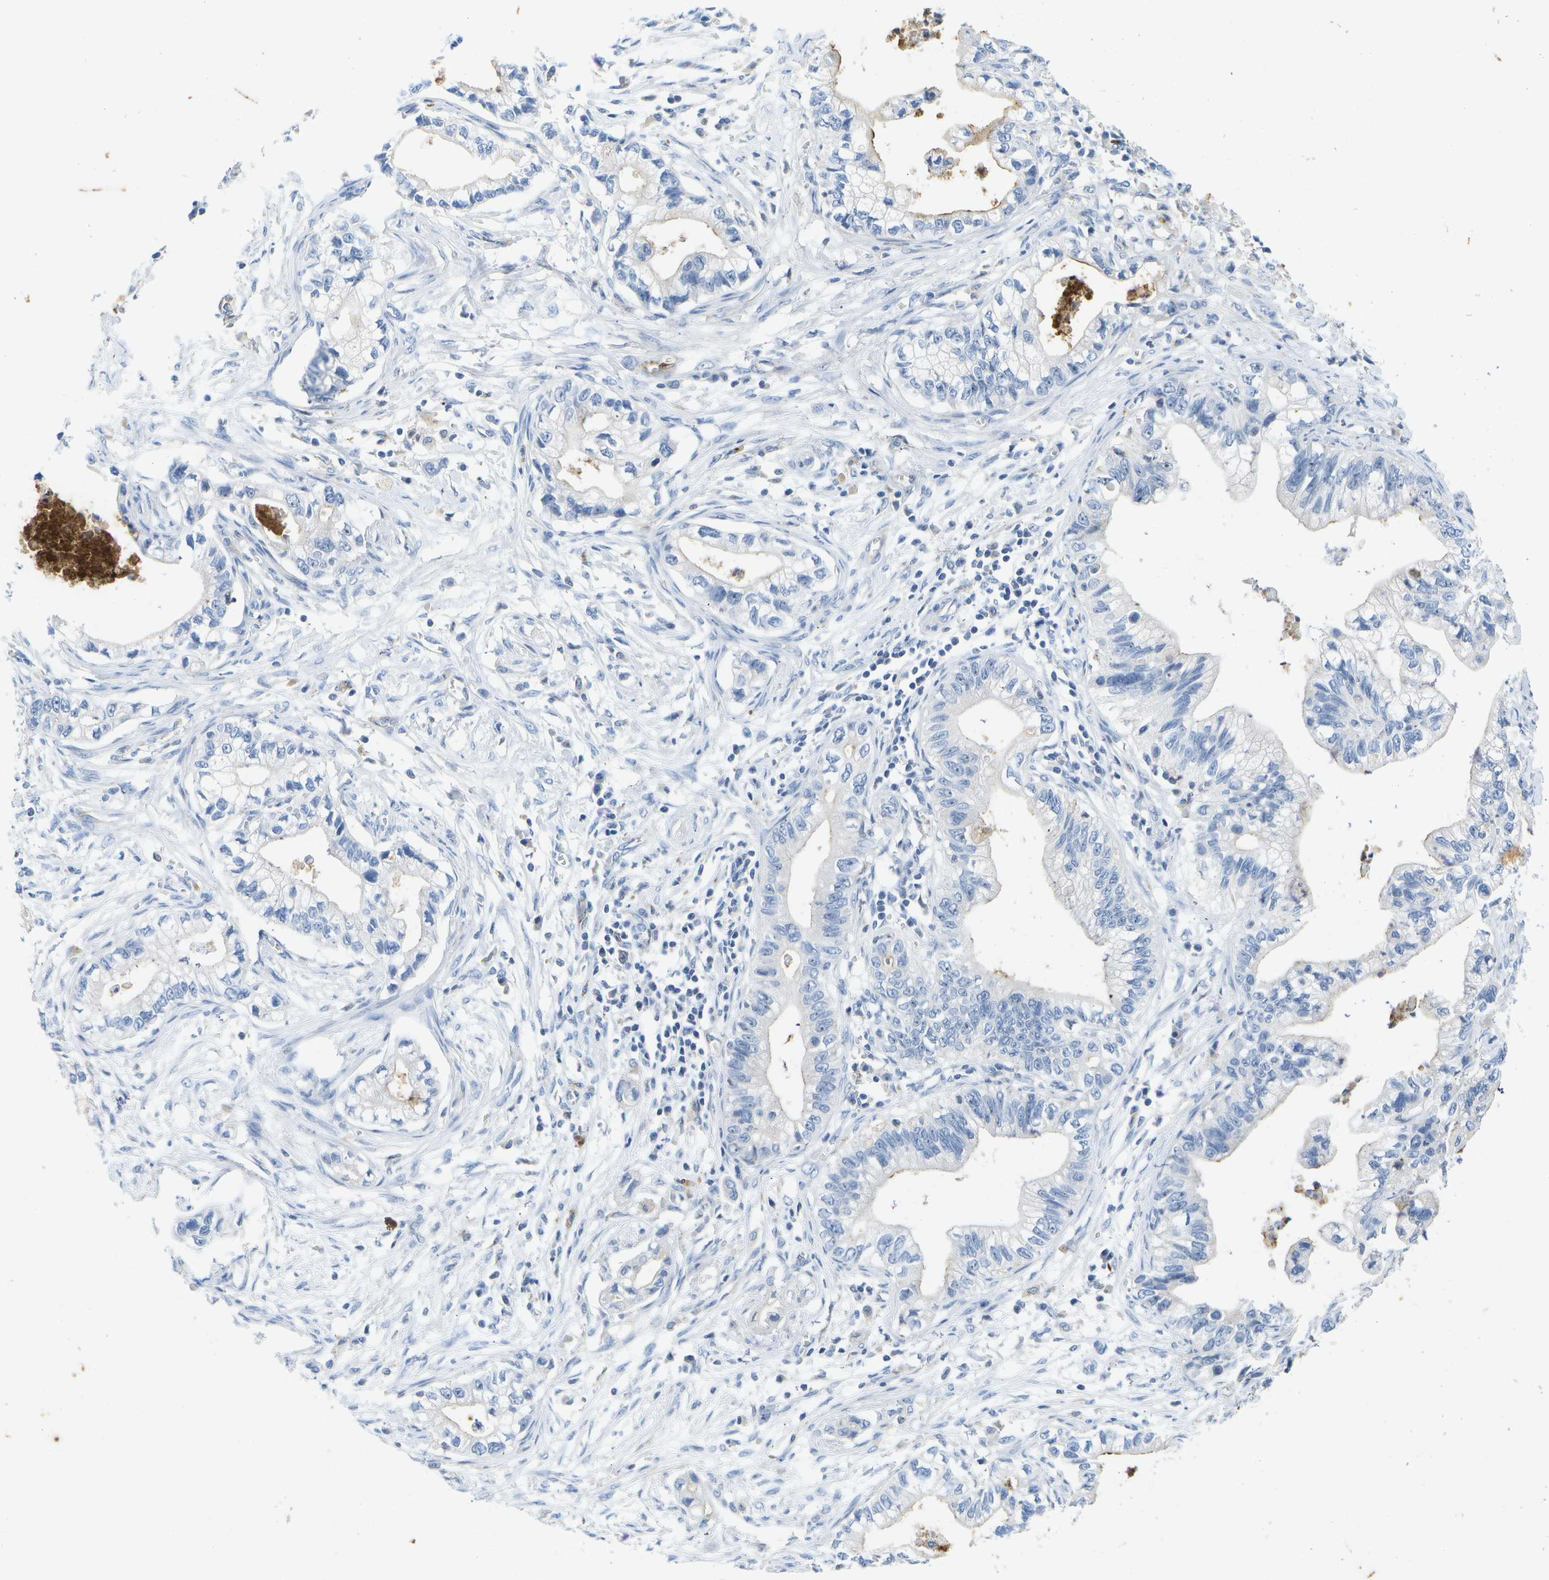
{"staining": {"intensity": "negative", "quantity": "none", "location": "none"}, "tissue": "pancreatic cancer", "cell_type": "Tumor cells", "image_type": "cancer", "snomed": [{"axis": "morphology", "description": "Adenocarcinoma, NOS"}, {"axis": "topography", "description": "Pancreas"}], "caption": "Immunohistochemistry (IHC) histopathology image of human pancreatic cancer stained for a protein (brown), which reveals no staining in tumor cells.", "gene": "LIPG", "patient": {"sex": "male", "age": 56}}